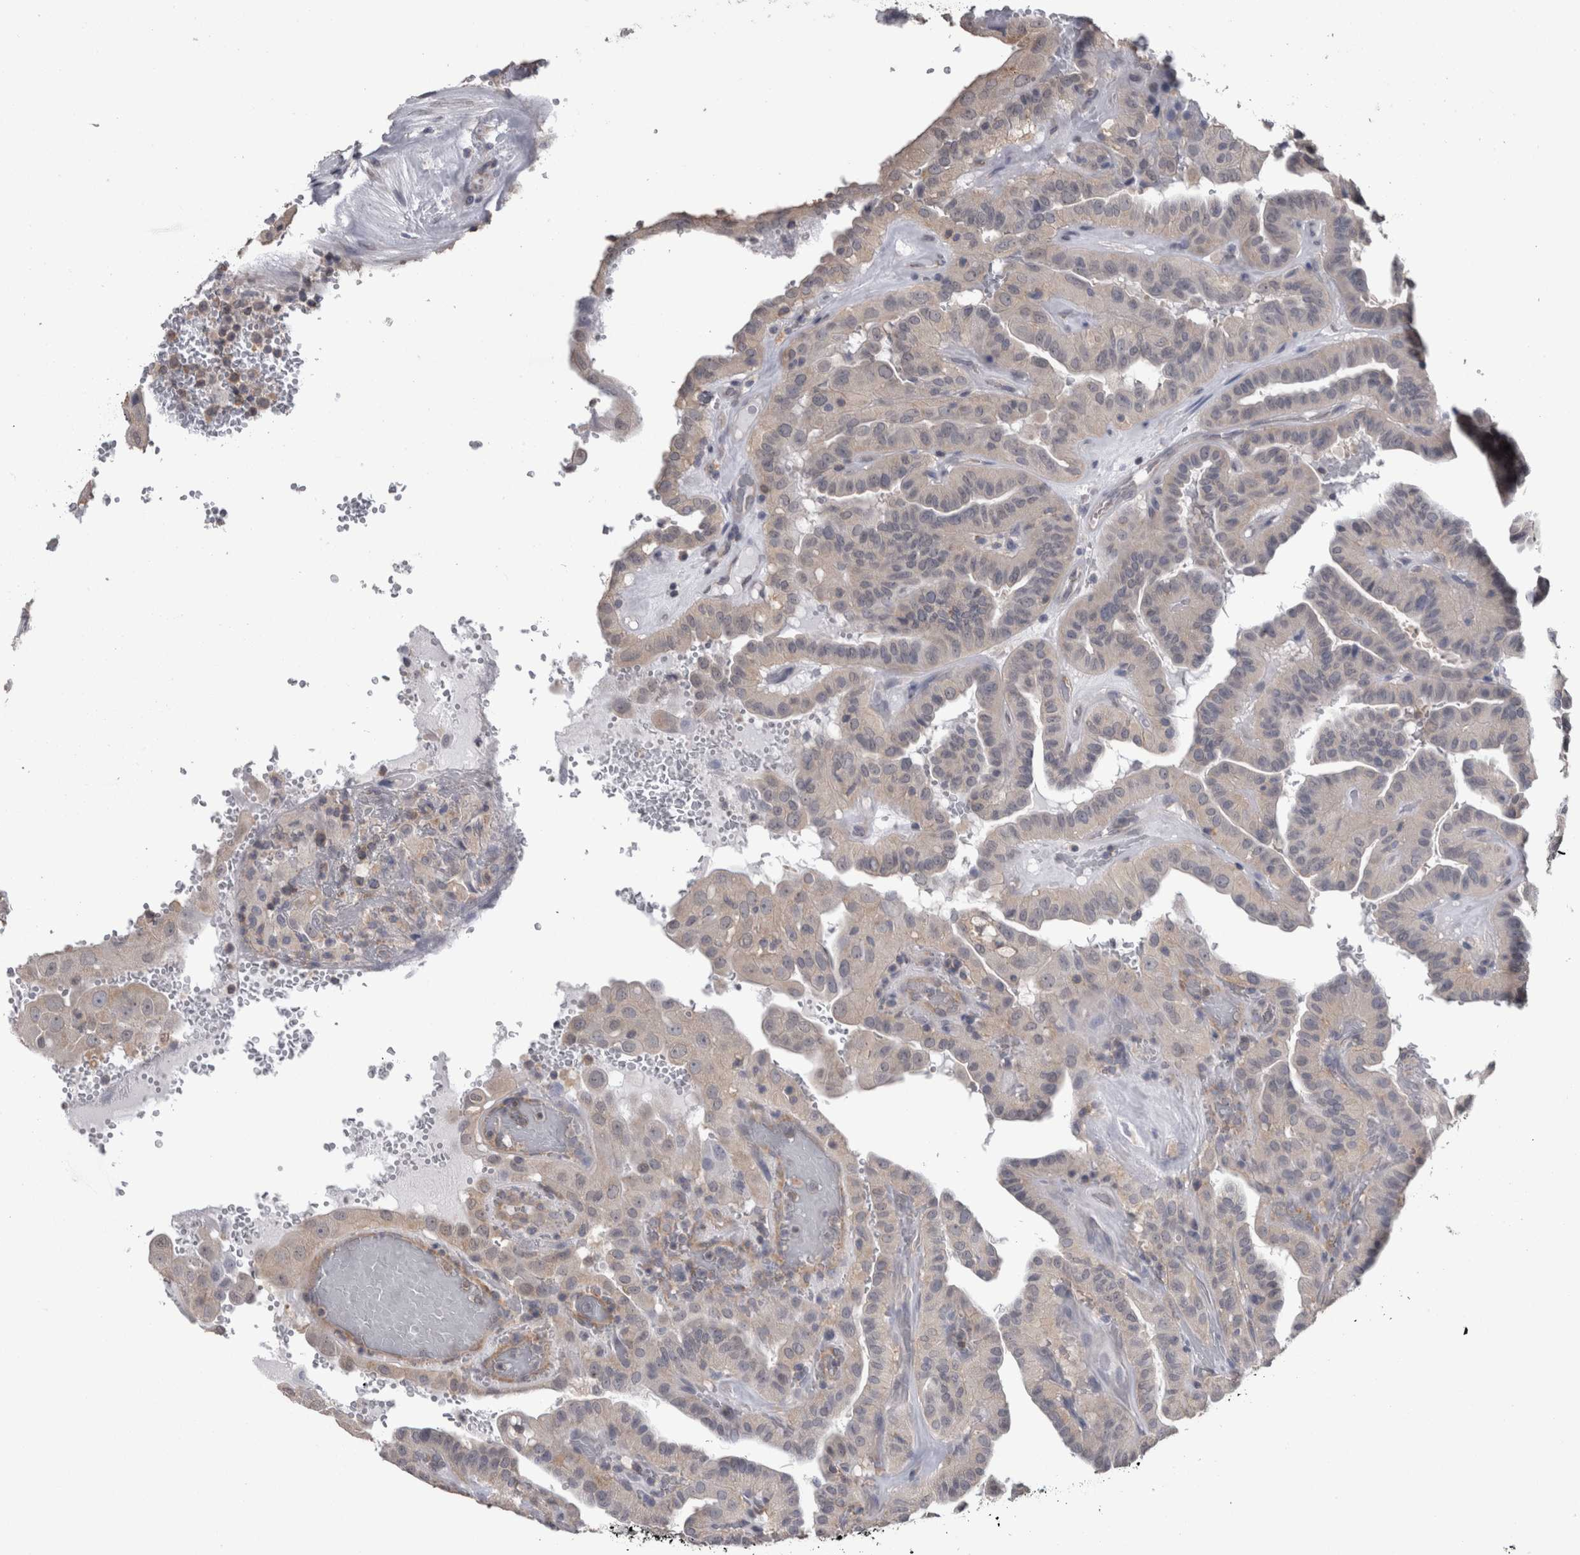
{"staining": {"intensity": "weak", "quantity": "25%-75%", "location": "cytoplasmic/membranous"}, "tissue": "thyroid cancer", "cell_type": "Tumor cells", "image_type": "cancer", "snomed": [{"axis": "morphology", "description": "Papillary adenocarcinoma, NOS"}, {"axis": "topography", "description": "Thyroid gland"}], "caption": "Immunohistochemistry image of neoplastic tissue: thyroid cancer stained using immunohistochemistry (IHC) exhibits low levels of weak protein expression localized specifically in the cytoplasmic/membranous of tumor cells, appearing as a cytoplasmic/membranous brown color.", "gene": "DDX6", "patient": {"sex": "male", "age": 77}}